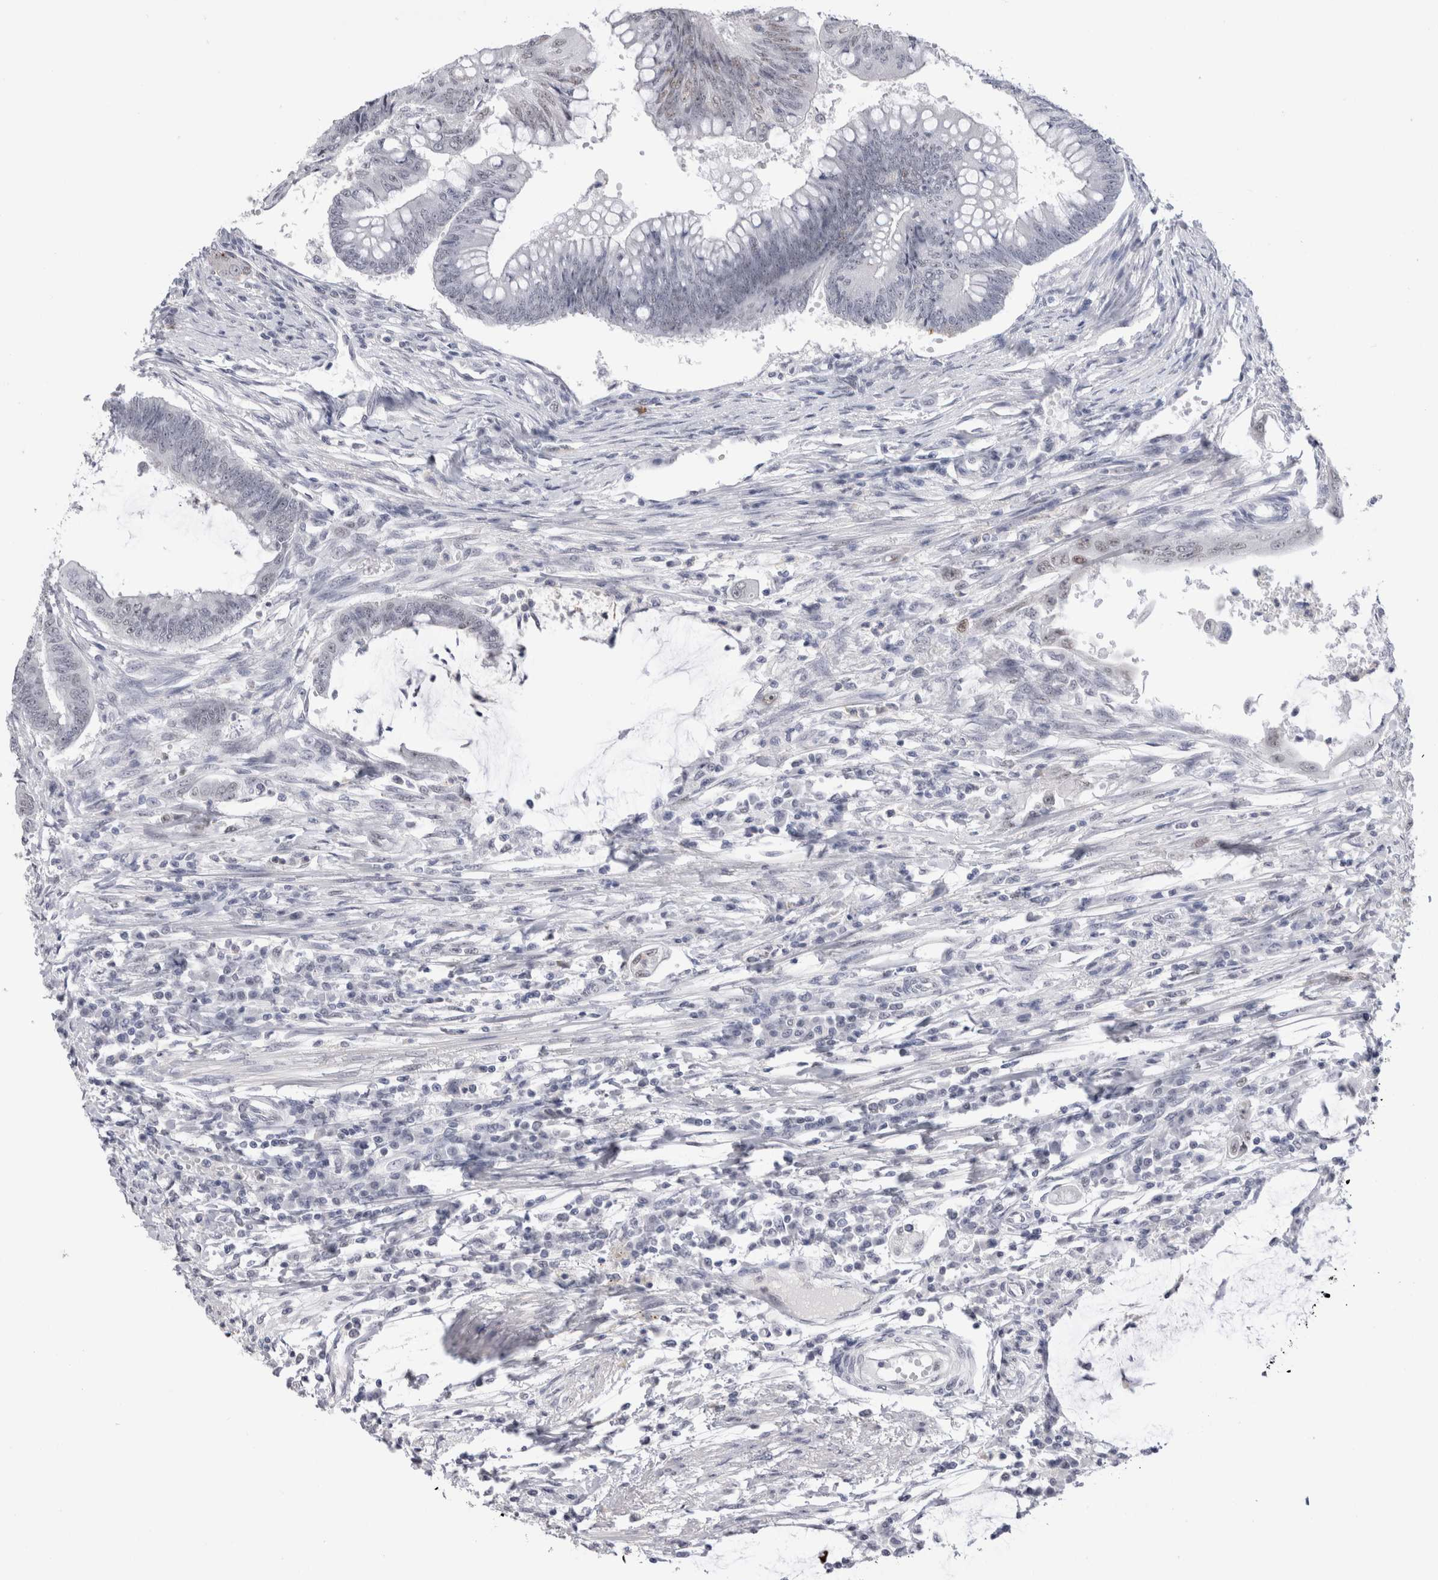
{"staining": {"intensity": "negative", "quantity": "none", "location": "none"}, "tissue": "colorectal cancer", "cell_type": "Tumor cells", "image_type": "cancer", "snomed": [{"axis": "morphology", "description": "Adenoma, NOS"}, {"axis": "morphology", "description": "Adenocarcinoma, NOS"}, {"axis": "topography", "description": "Colon"}], "caption": "Immunohistochemistry (IHC) micrograph of neoplastic tissue: human colorectal cancer stained with DAB (3,3'-diaminobenzidine) displays no significant protein staining in tumor cells.", "gene": "RBM6", "patient": {"sex": "male", "age": 79}}